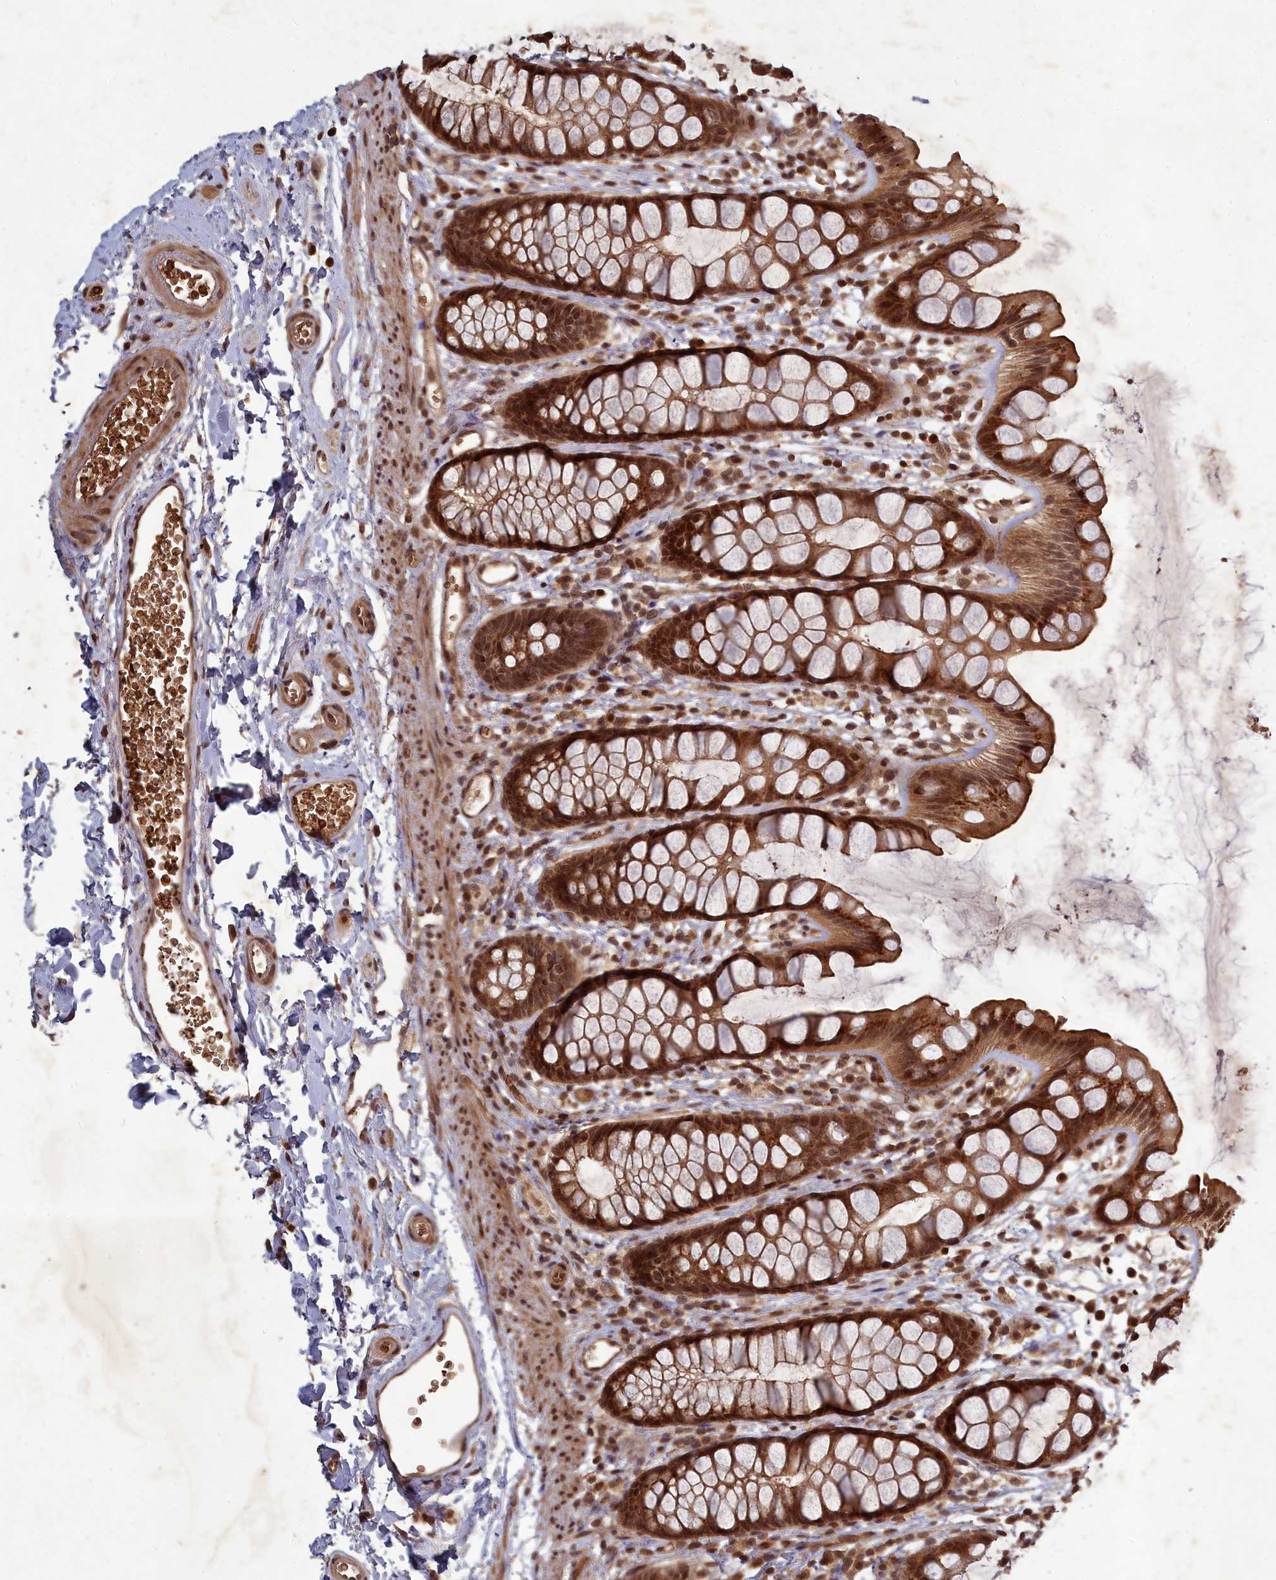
{"staining": {"intensity": "strong", "quantity": ">75%", "location": "cytoplasmic/membranous,nuclear"}, "tissue": "rectum", "cell_type": "Glandular cells", "image_type": "normal", "snomed": [{"axis": "morphology", "description": "Normal tissue, NOS"}, {"axis": "topography", "description": "Rectum"}], "caption": "Protein staining of benign rectum displays strong cytoplasmic/membranous,nuclear staining in approximately >75% of glandular cells. (IHC, brightfield microscopy, high magnification).", "gene": "SRMS", "patient": {"sex": "female", "age": 65}}